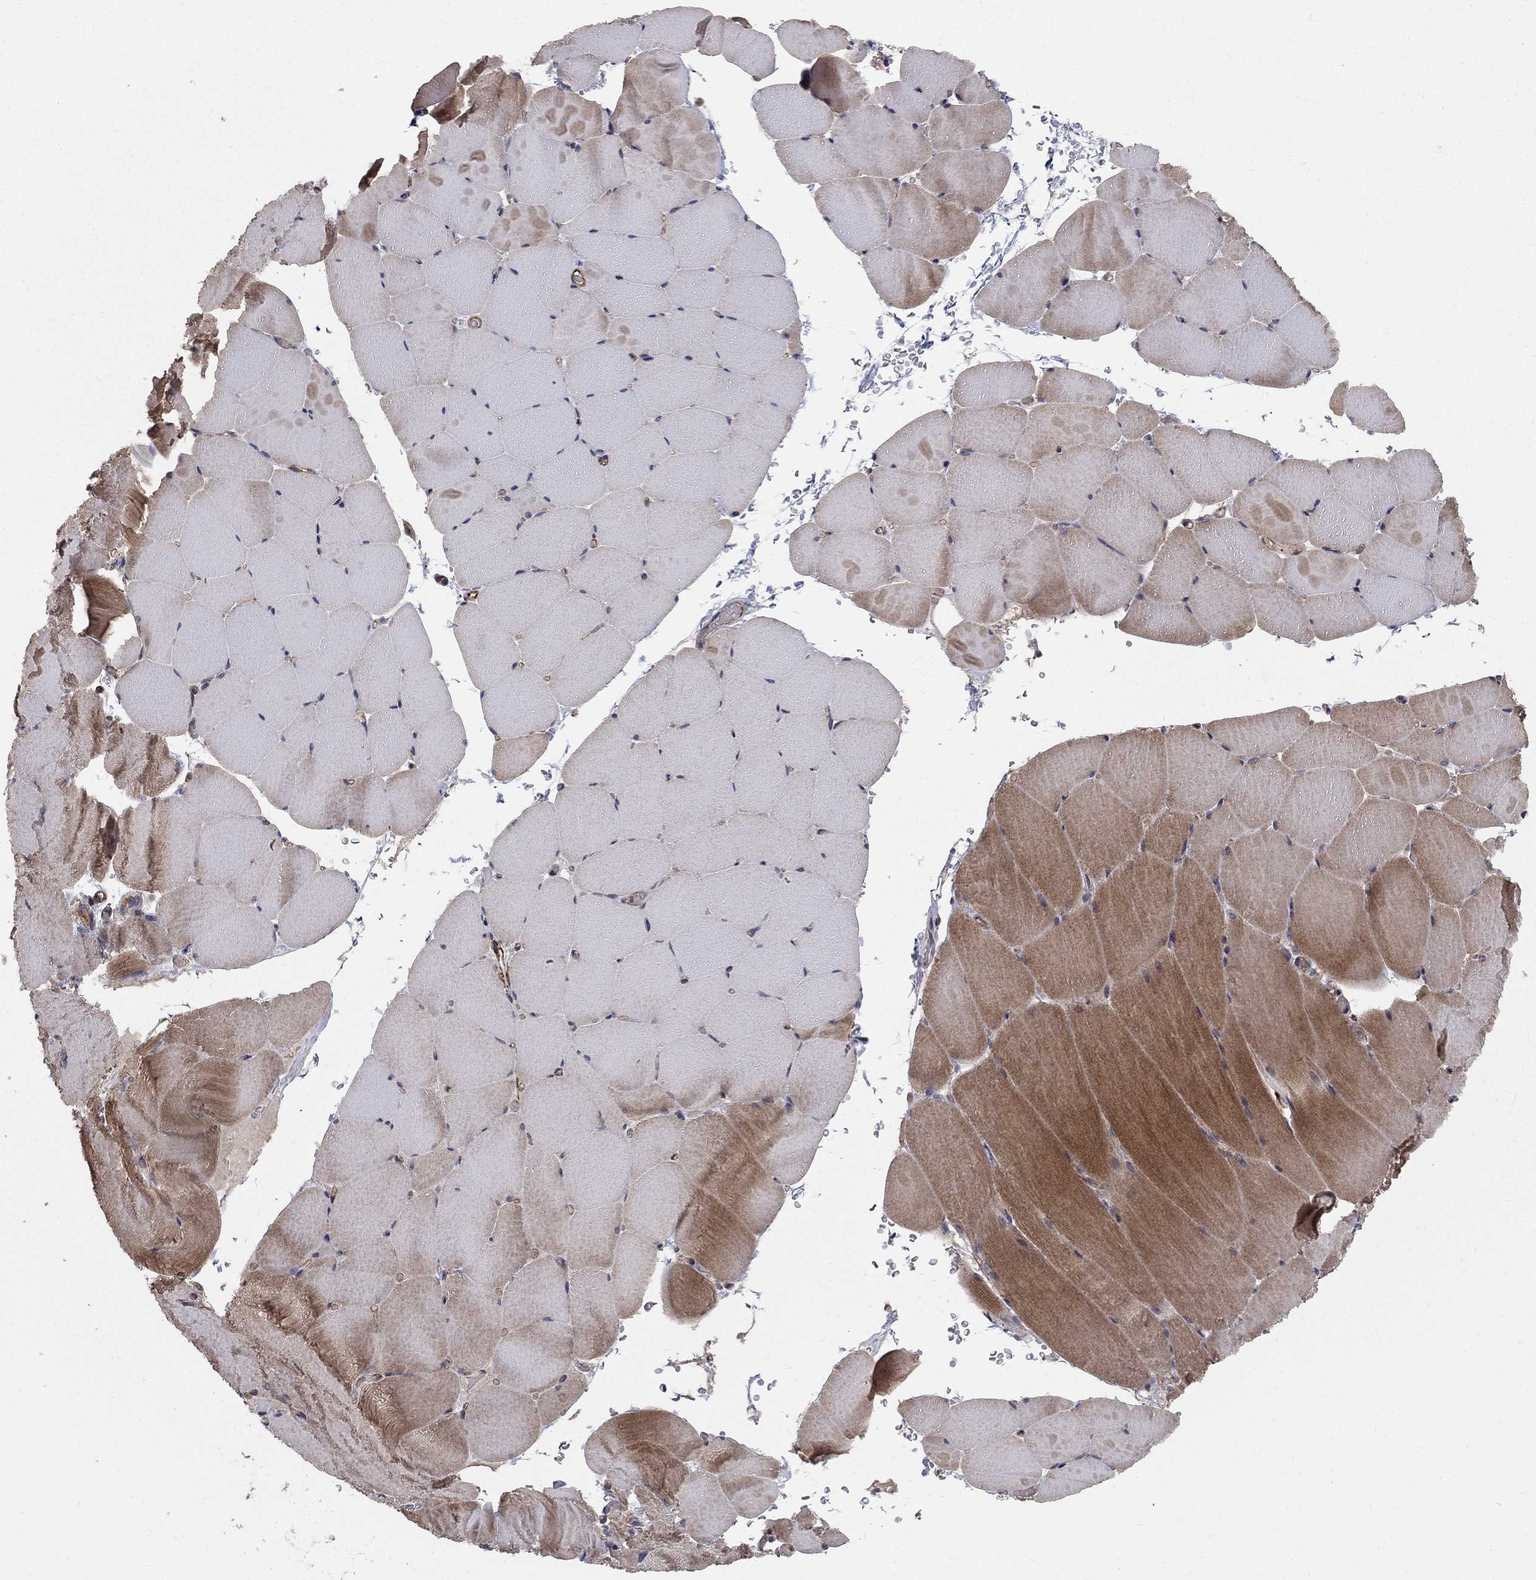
{"staining": {"intensity": "moderate", "quantity": "25%-75%", "location": "cytoplasmic/membranous"}, "tissue": "skeletal muscle", "cell_type": "Myocytes", "image_type": "normal", "snomed": [{"axis": "morphology", "description": "Normal tissue, NOS"}, {"axis": "topography", "description": "Skeletal muscle"}], "caption": "Brown immunohistochemical staining in normal human skeletal muscle shows moderate cytoplasmic/membranous expression in approximately 25%-75% of myocytes.", "gene": "MSRA", "patient": {"sex": "female", "age": 37}}